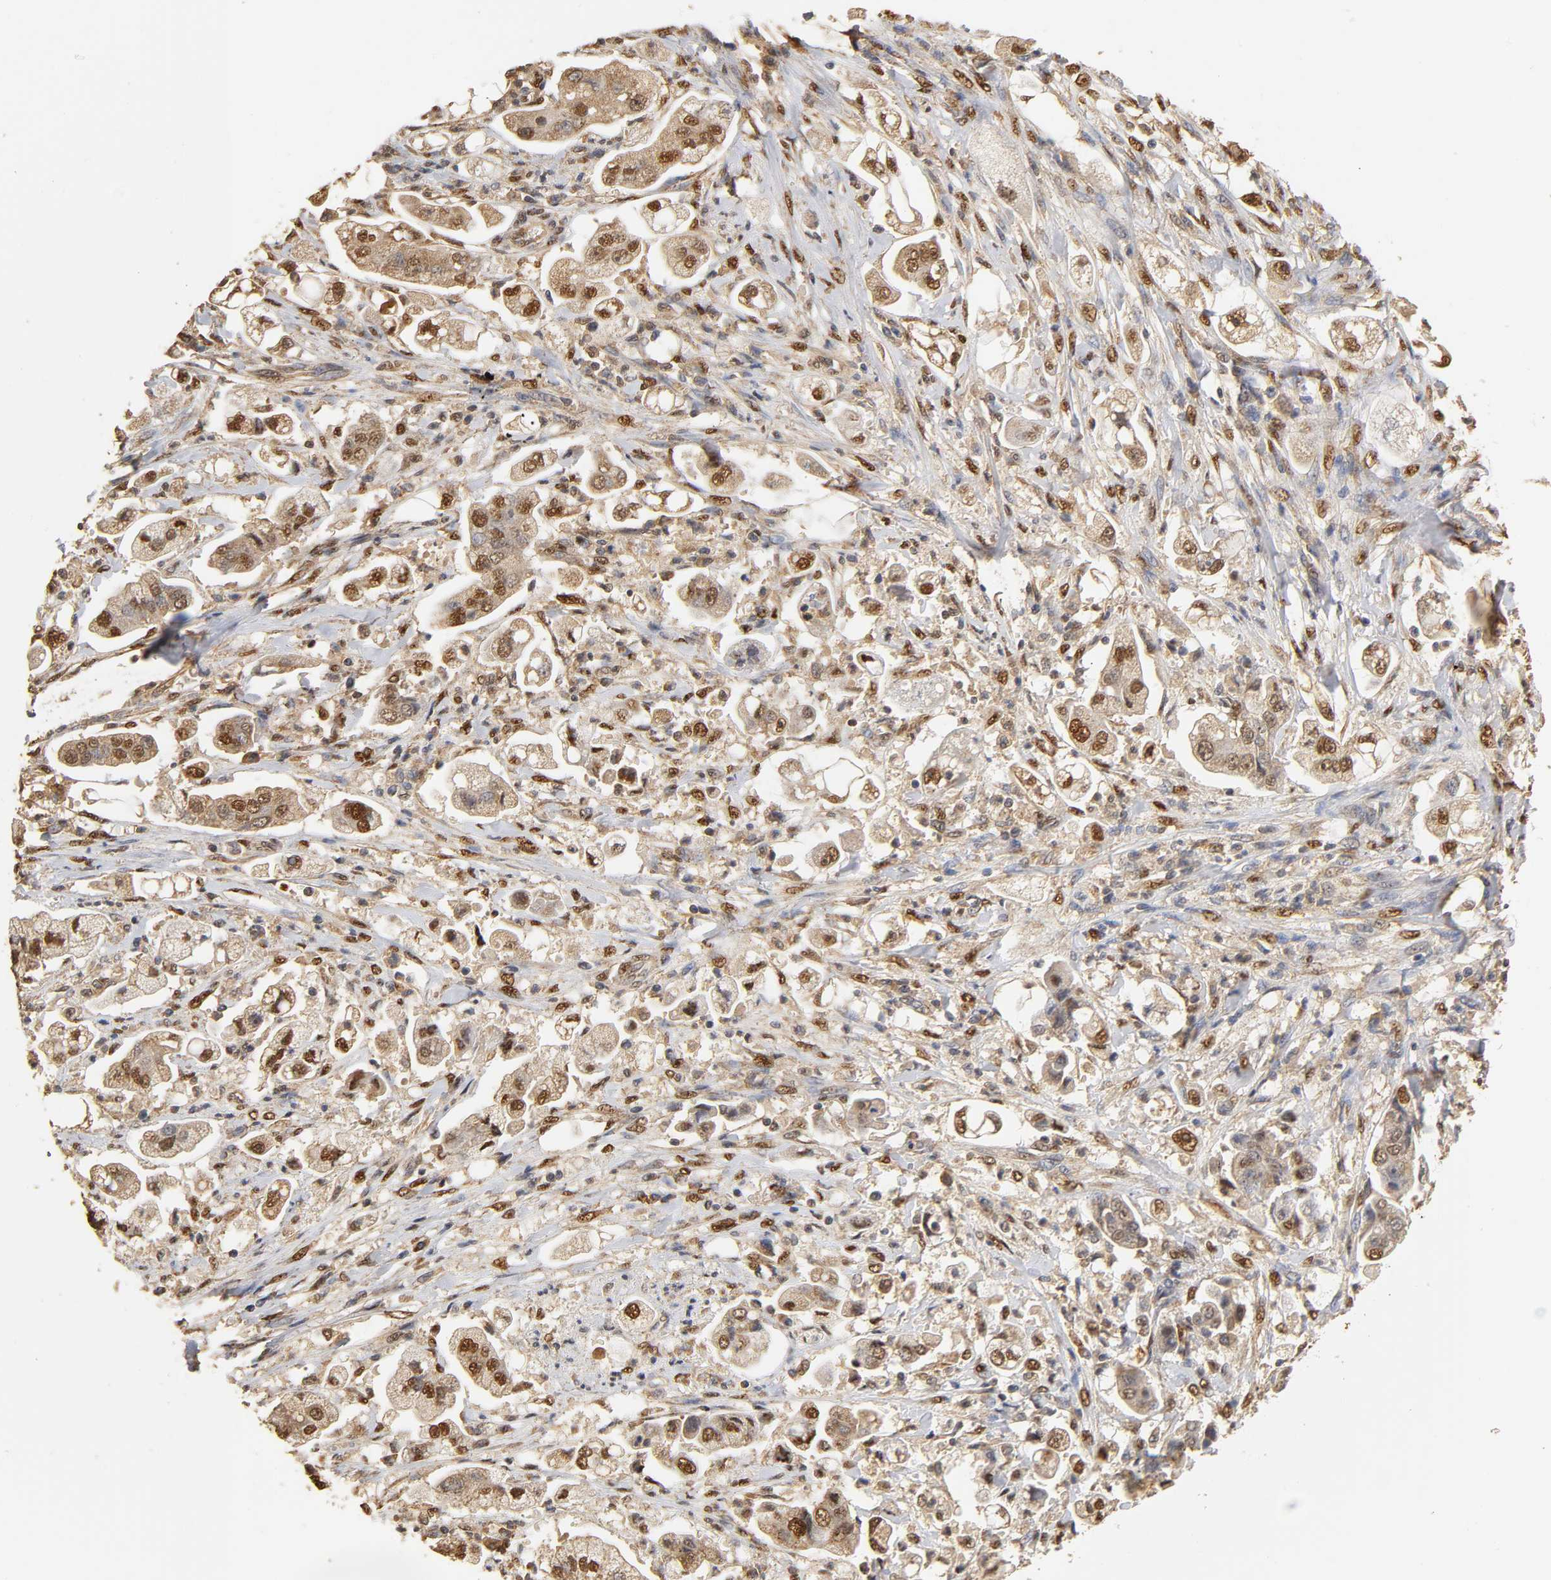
{"staining": {"intensity": "strong", "quantity": "25%-75%", "location": "cytoplasmic/membranous"}, "tissue": "stomach cancer", "cell_type": "Tumor cells", "image_type": "cancer", "snomed": [{"axis": "morphology", "description": "Adenocarcinoma, NOS"}, {"axis": "topography", "description": "Stomach"}], "caption": "Immunohistochemical staining of human stomach adenocarcinoma shows strong cytoplasmic/membranous protein expression in about 25%-75% of tumor cells.", "gene": "PKN1", "patient": {"sex": "male", "age": 62}}